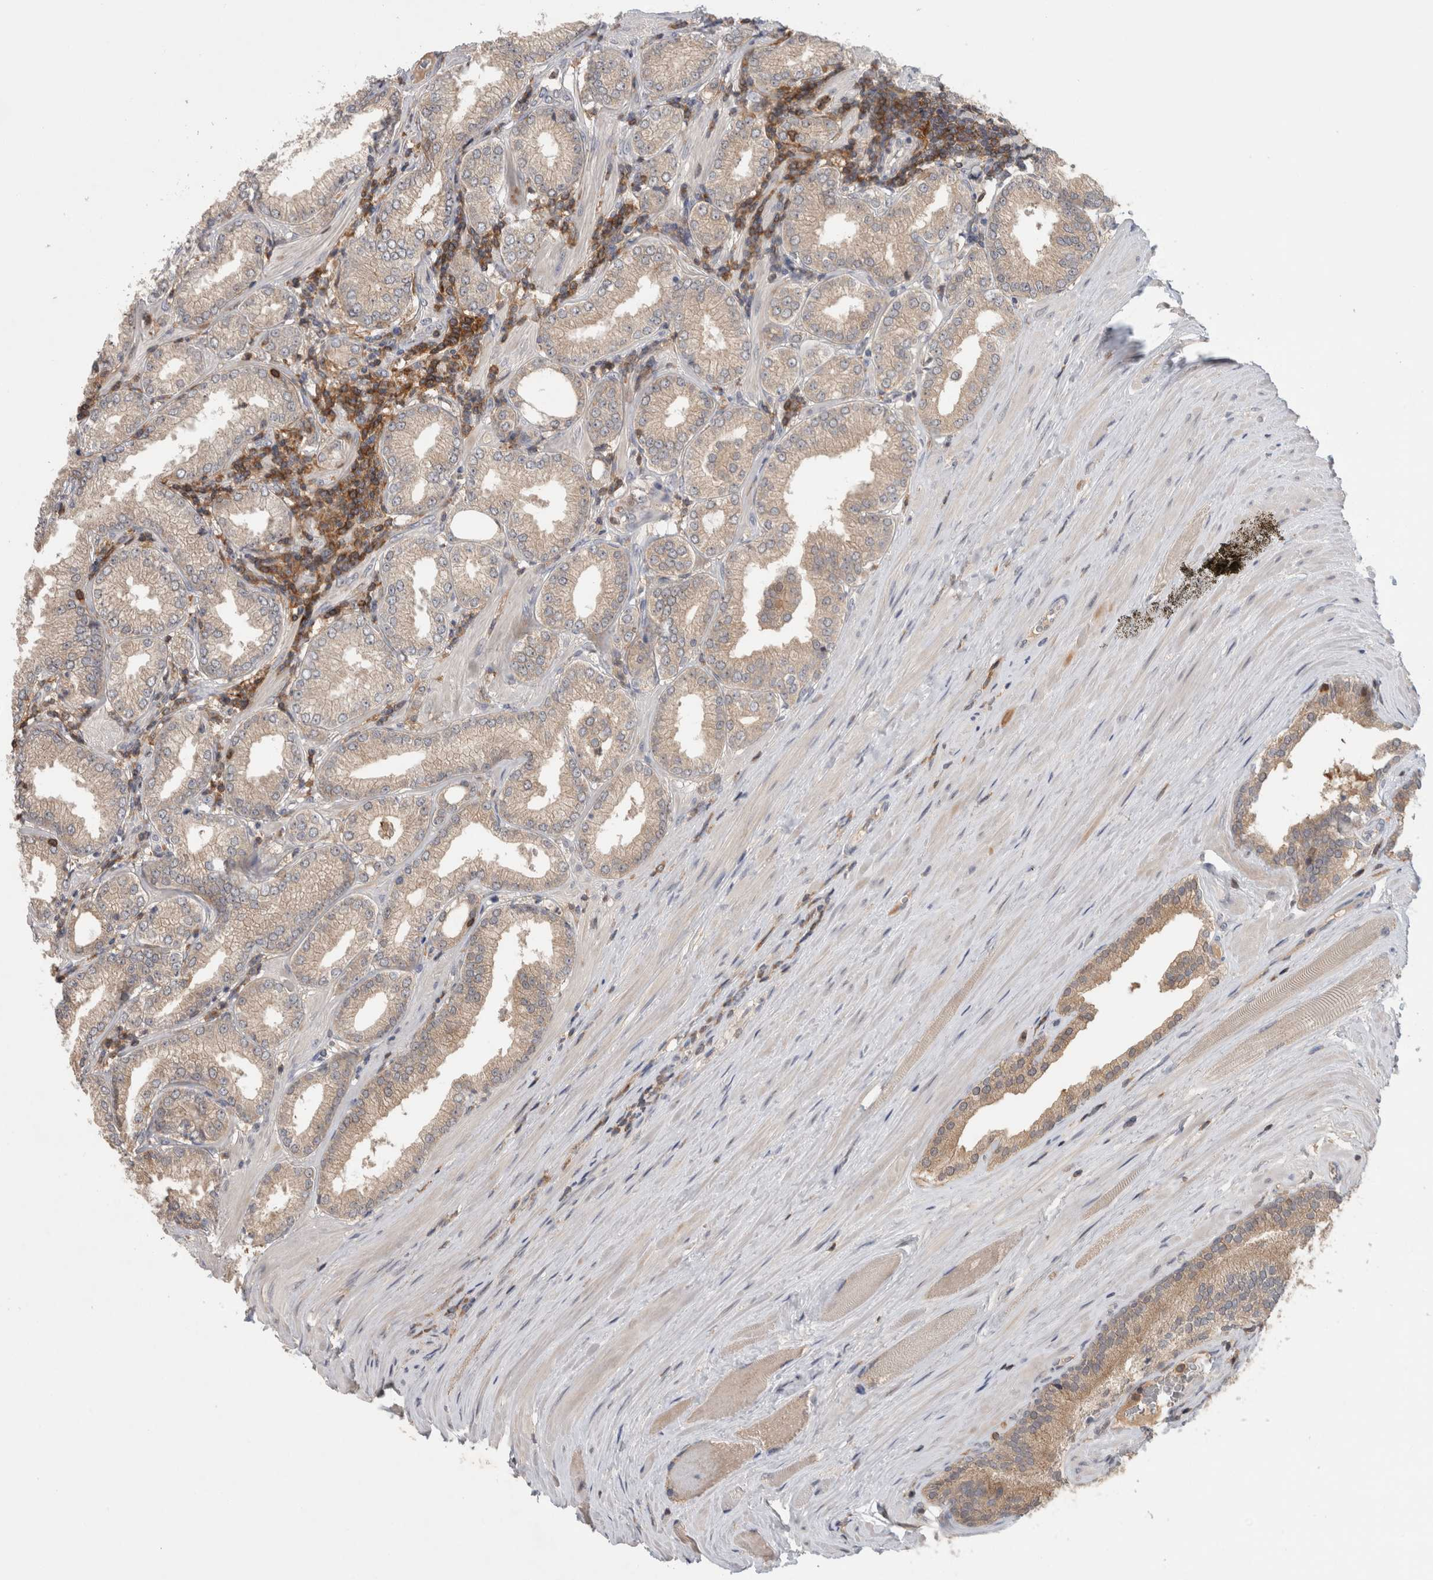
{"staining": {"intensity": "negative", "quantity": "none", "location": "none"}, "tissue": "prostate cancer", "cell_type": "Tumor cells", "image_type": "cancer", "snomed": [{"axis": "morphology", "description": "Adenocarcinoma, Low grade"}, {"axis": "topography", "description": "Prostate"}], "caption": "Immunohistochemical staining of human low-grade adenocarcinoma (prostate) shows no significant positivity in tumor cells. Brightfield microscopy of immunohistochemistry (IHC) stained with DAB (3,3'-diaminobenzidine) (brown) and hematoxylin (blue), captured at high magnification.", "gene": "GFRA2", "patient": {"sex": "male", "age": 62}}